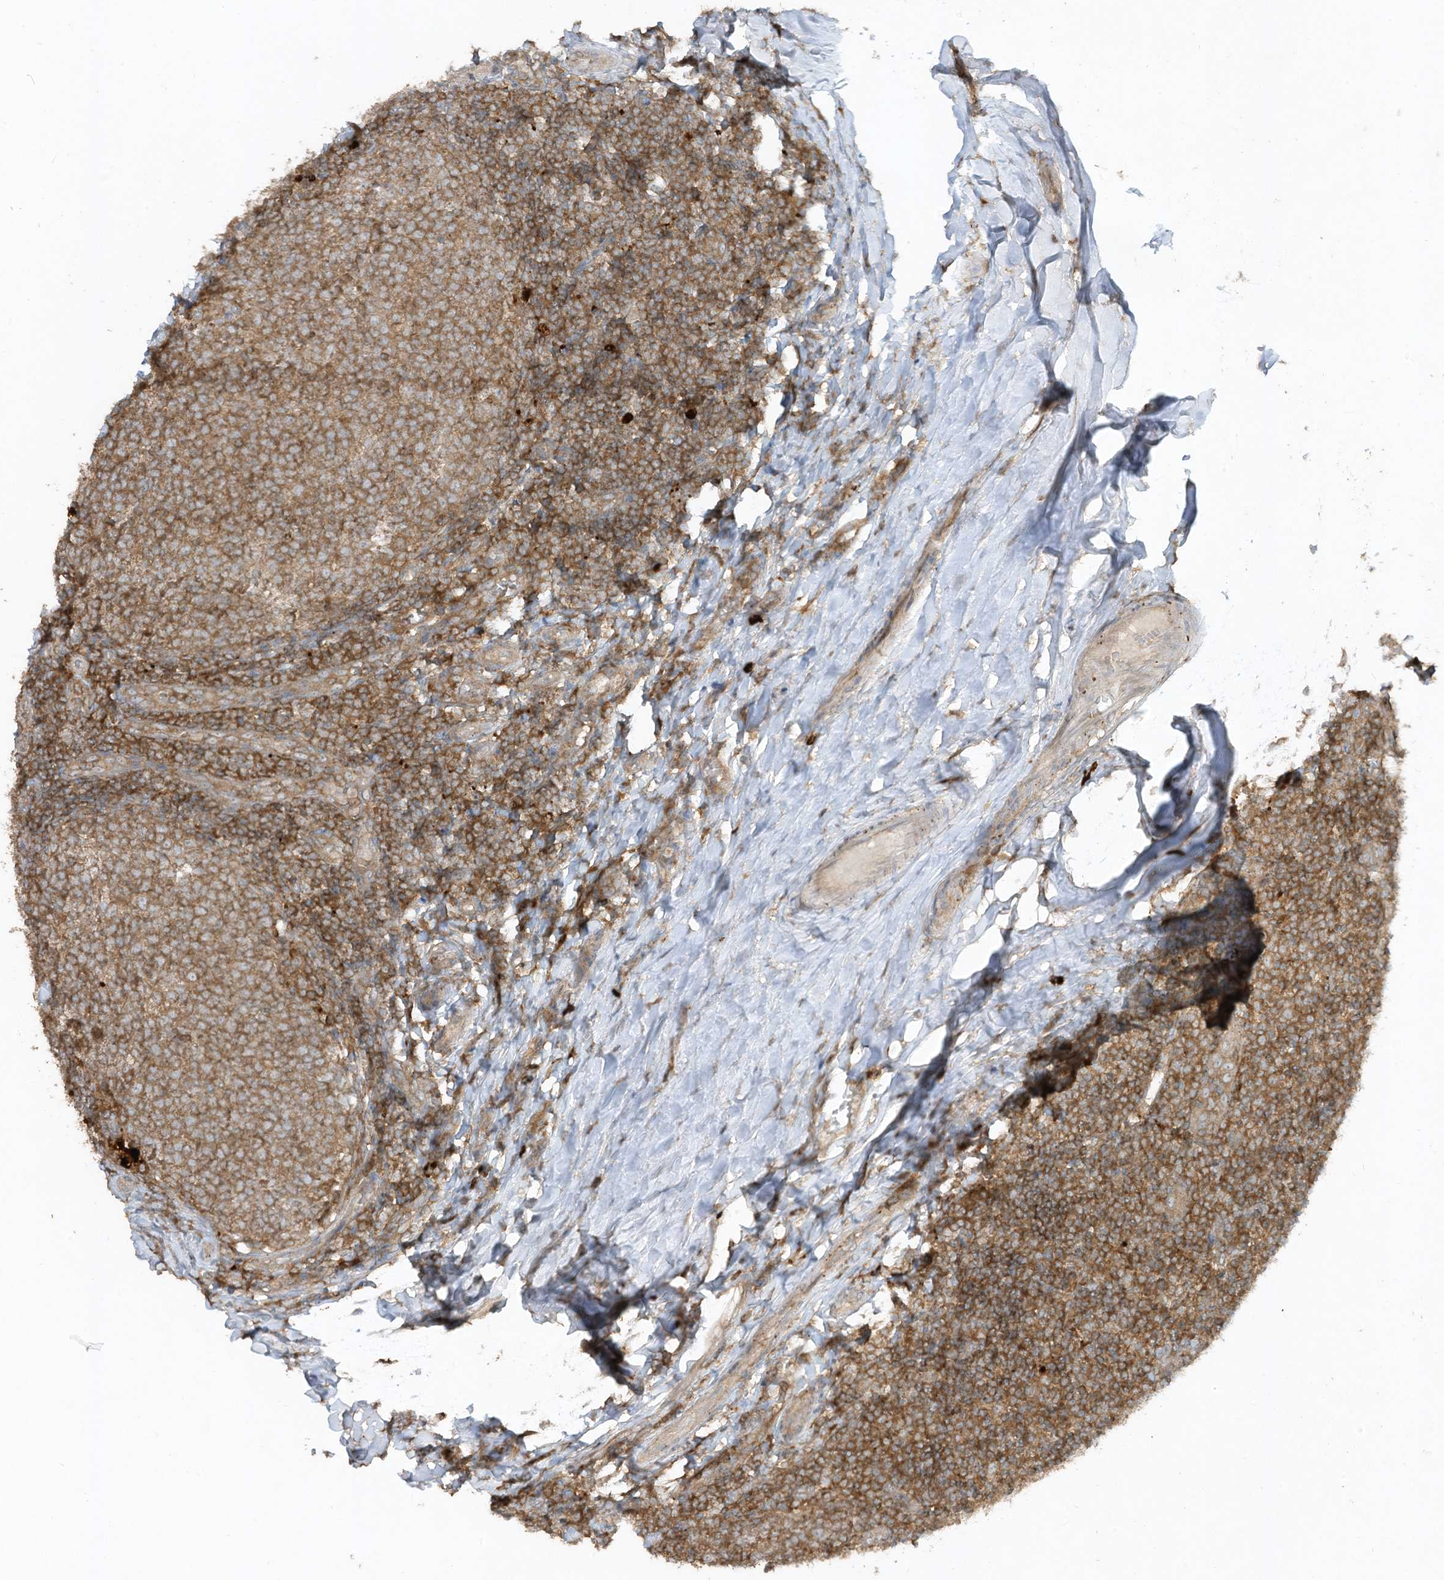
{"staining": {"intensity": "moderate", "quantity": ">75%", "location": "cytoplasmic/membranous"}, "tissue": "tonsil", "cell_type": "Germinal center cells", "image_type": "normal", "snomed": [{"axis": "morphology", "description": "Normal tissue, NOS"}, {"axis": "topography", "description": "Tonsil"}], "caption": "High-magnification brightfield microscopy of normal tonsil stained with DAB (brown) and counterstained with hematoxylin (blue). germinal center cells exhibit moderate cytoplasmic/membranous expression is identified in approximately>75% of cells.", "gene": "LDAH", "patient": {"sex": "female", "age": 19}}